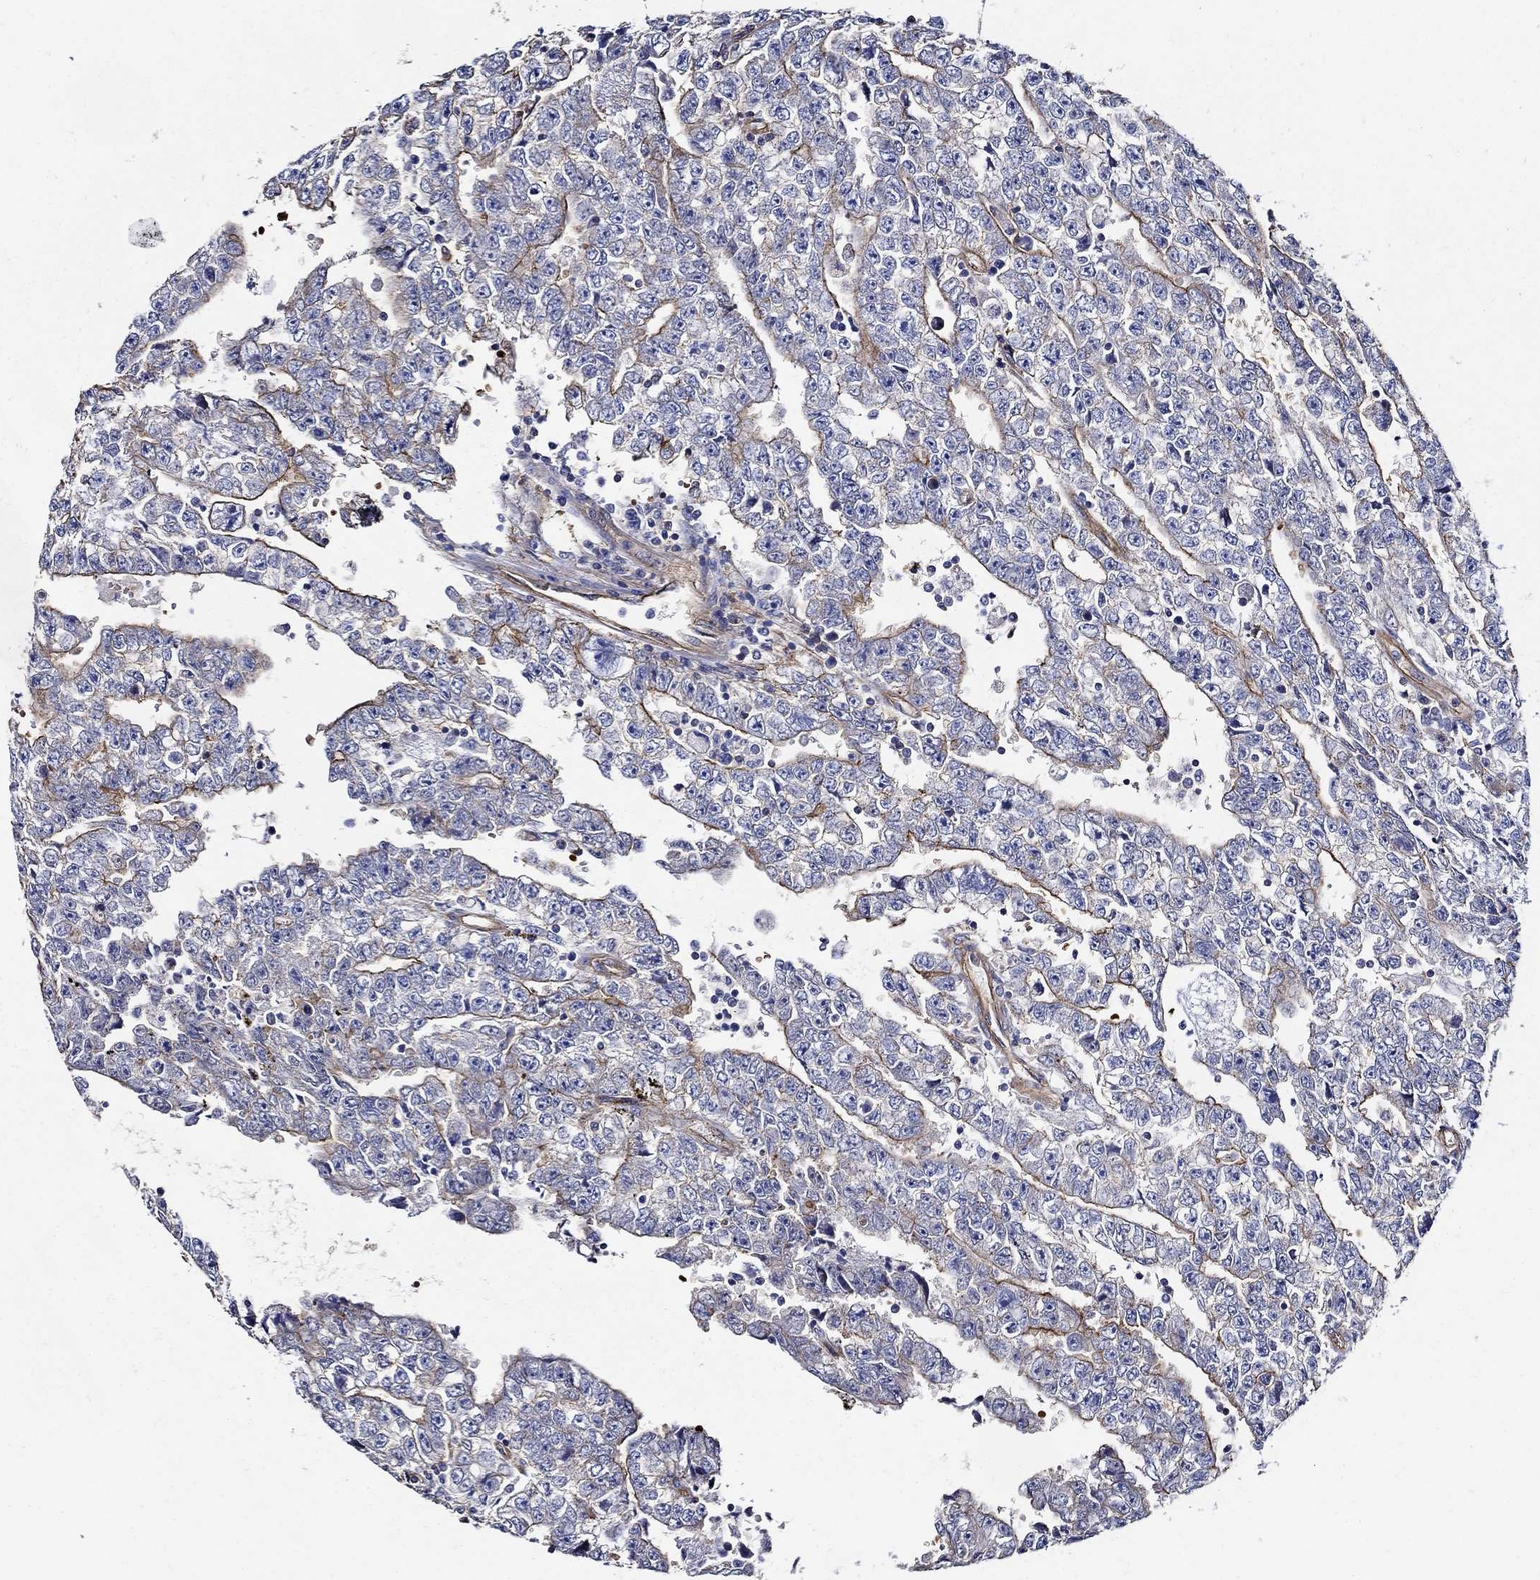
{"staining": {"intensity": "strong", "quantity": "25%-75%", "location": "cytoplasmic/membranous"}, "tissue": "testis cancer", "cell_type": "Tumor cells", "image_type": "cancer", "snomed": [{"axis": "morphology", "description": "Carcinoma, Embryonal, NOS"}, {"axis": "topography", "description": "Testis"}], "caption": "Protein staining shows strong cytoplasmic/membranous expression in approximately 25%-75% of tumor cells in testis embryonal carcinoma.", "gene": "APBB3", "patient": {"sex": "male", "age": 25}}